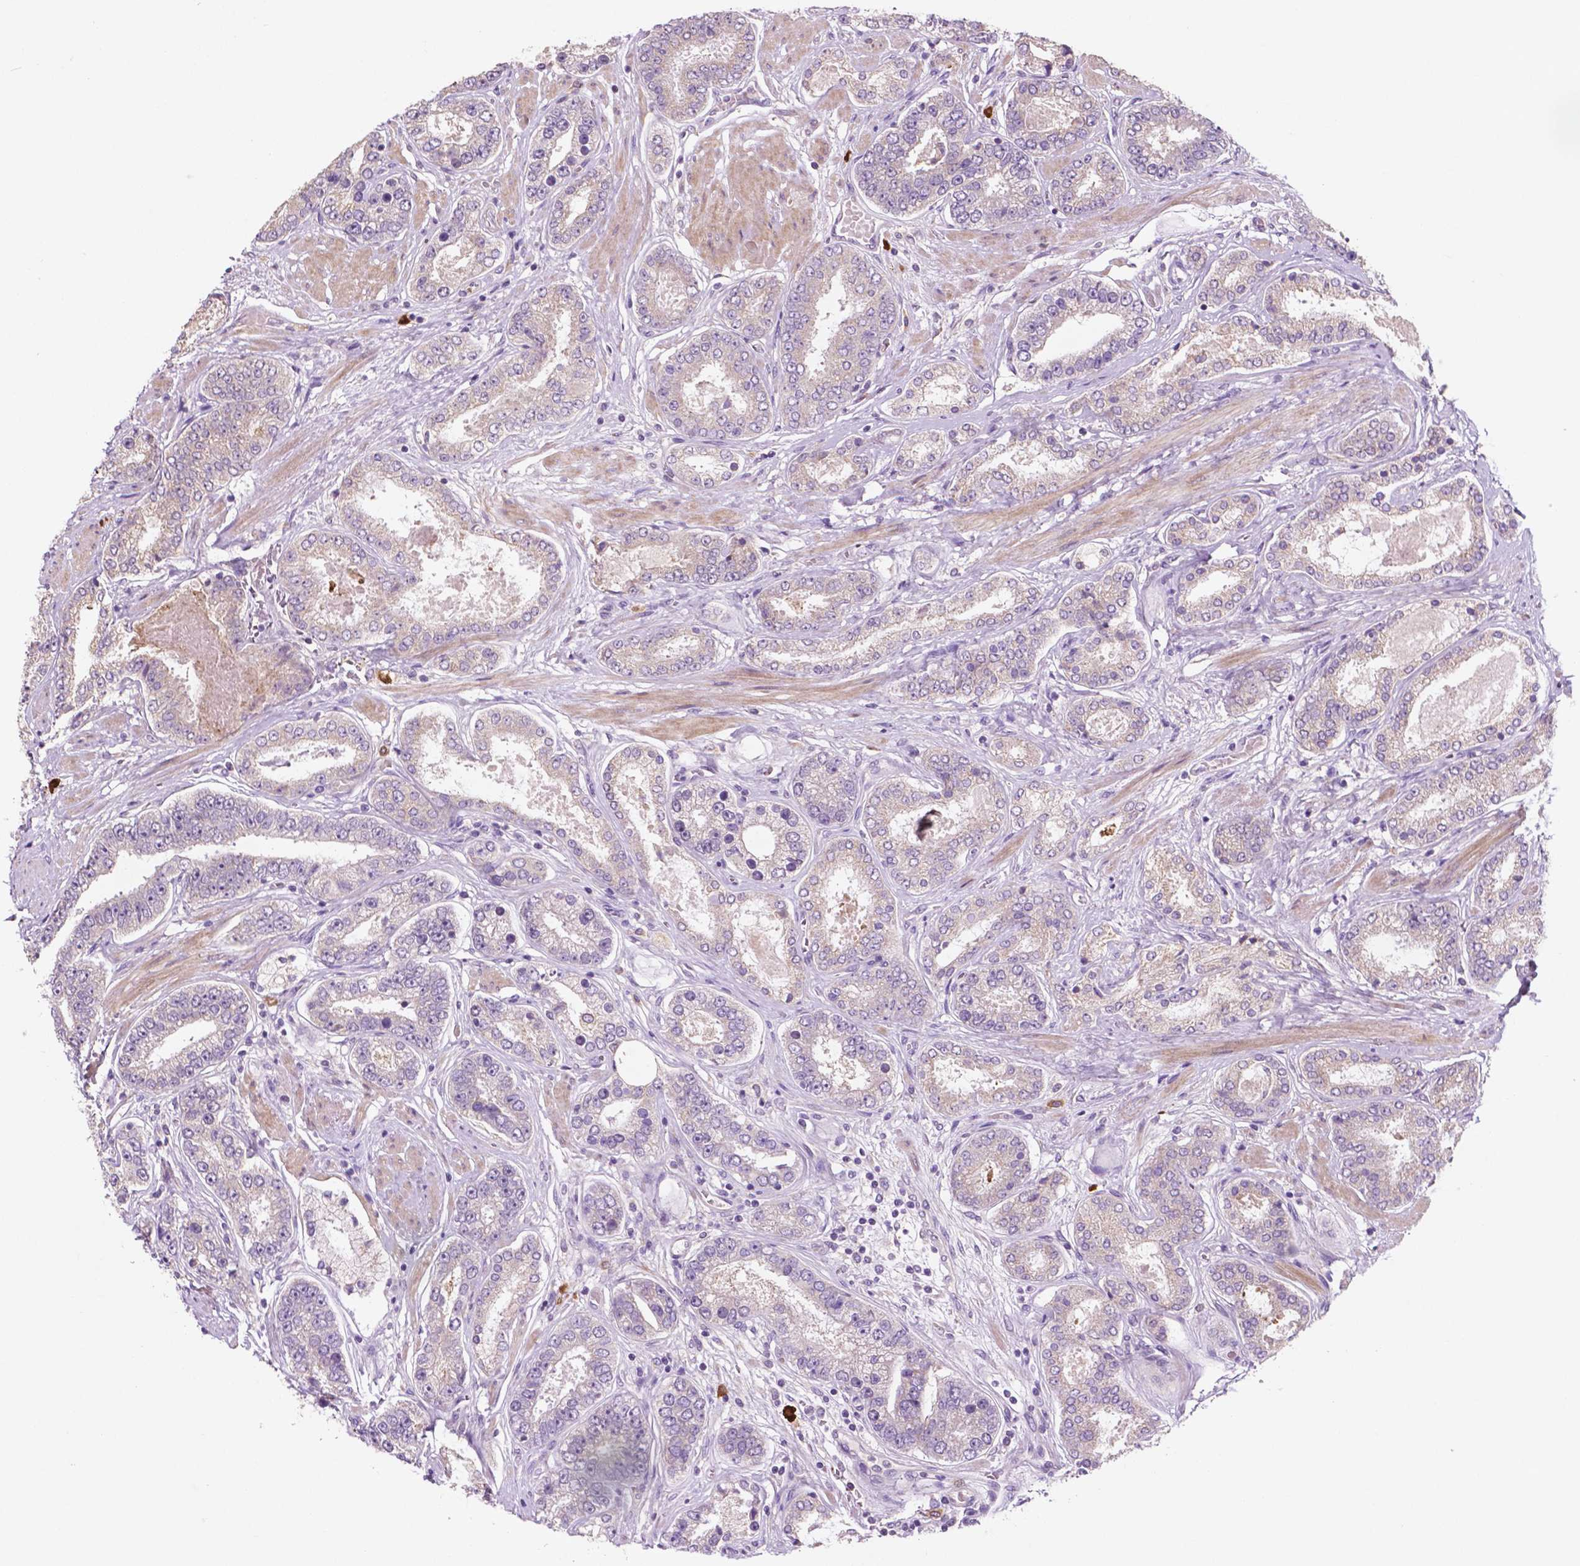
{"staining": {"intensity": "negative", "quantity": "none", "location": "none"}, "tissue": "prostate cancer", "cell_type": "Tumor cells", "image_type": "cancer", "snomed": [{"axis": "morphology", "description": "Adenocarcinoma, High grade"}, {"axis": "topography", "description": "Prostate"}], "caption": "DAB (3,3'-diaminobenzidine) immunohistochemical staining of adenocarcinoma (high-grade) (prostate) reveals no significant expression in tumor cells. Brightfield microscopy of immunohistochemistry stained with DAB (3,3'-diaminobenzidine) (brown) and hematoxylin (blue), captured at high magnification.", "gene": "LRP1B", "patient": {"sex": "male", "age": 63}}